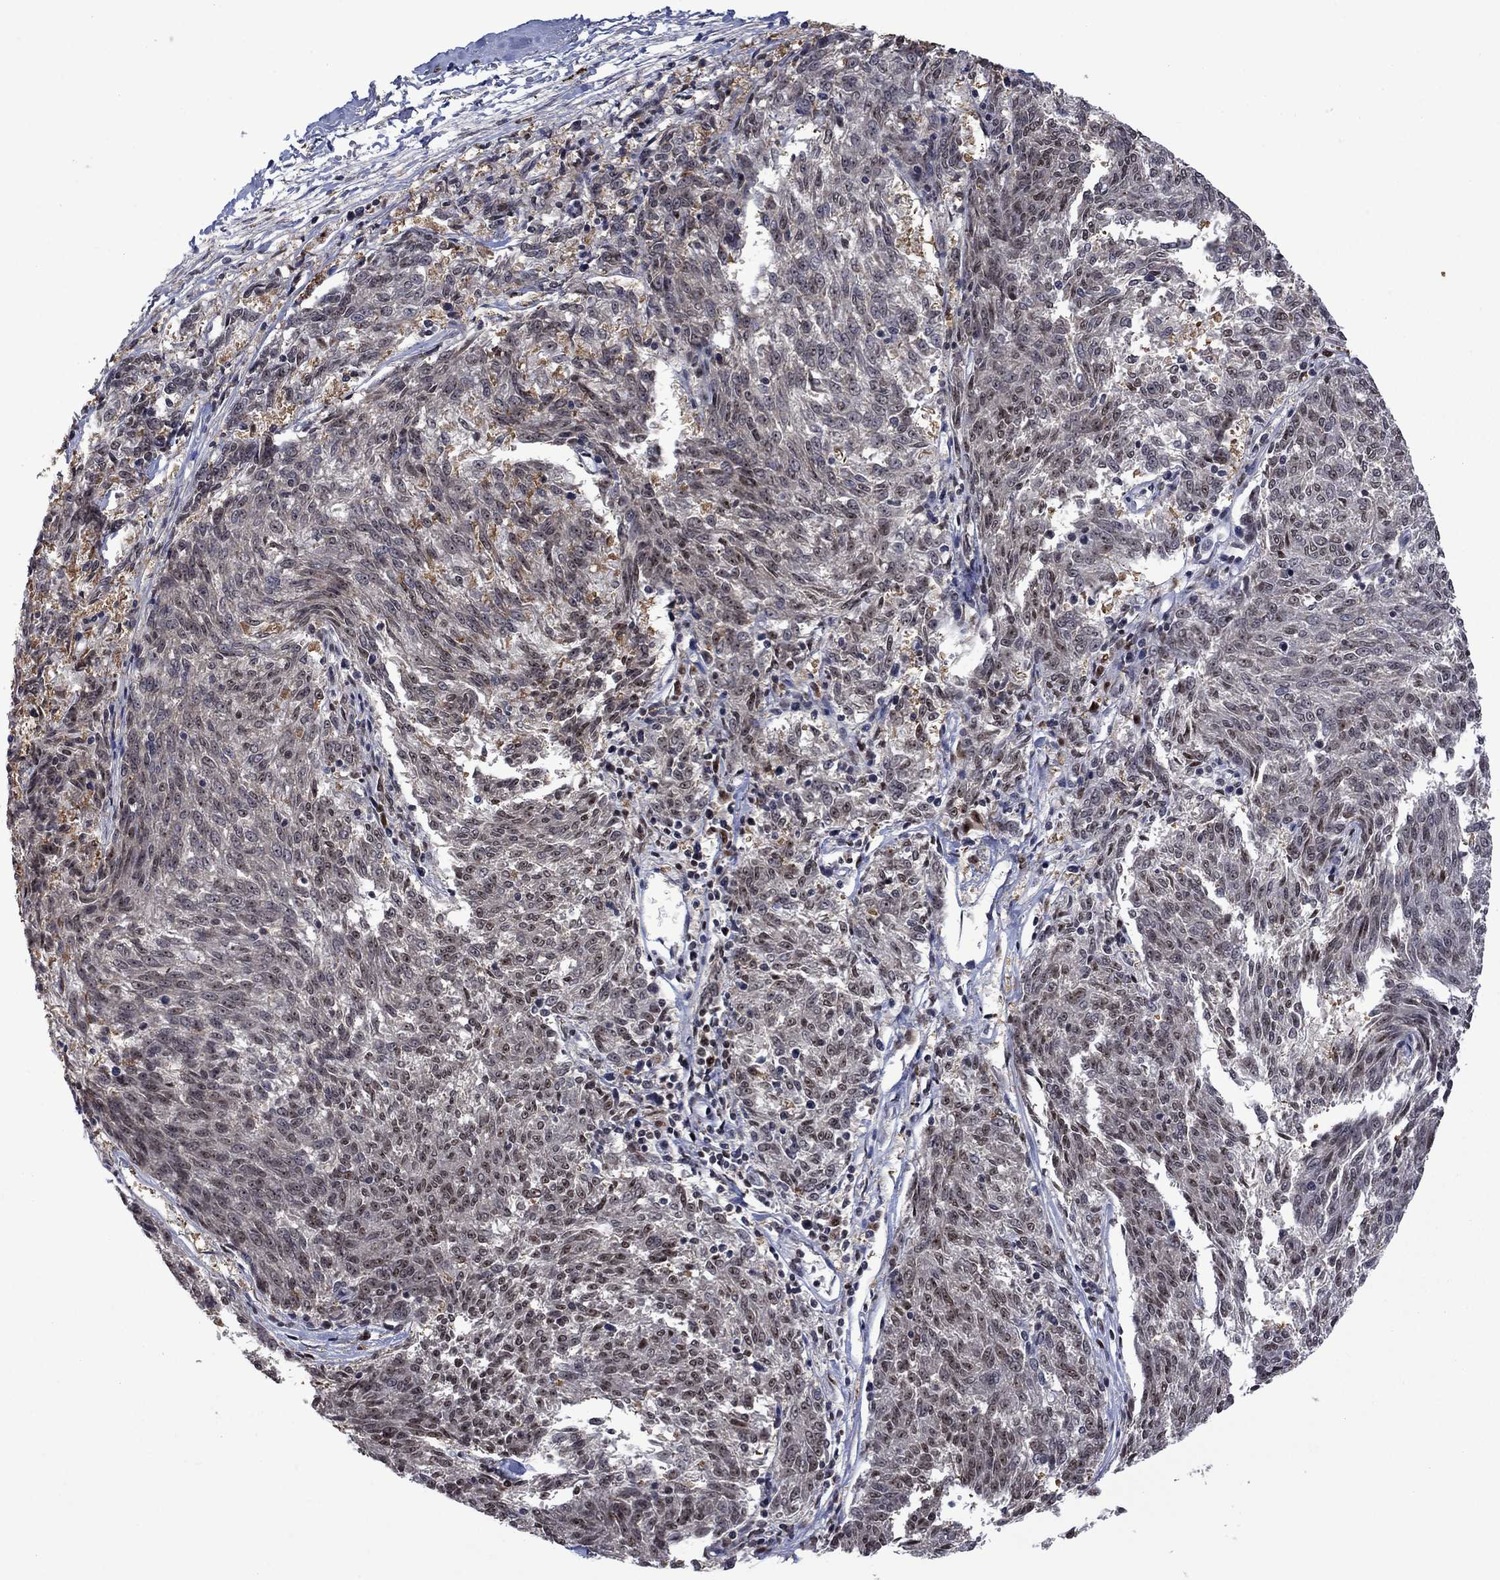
{"staining": {"intensity": "negative", "quantity": "none", "location": "none"}, "tissue": "melanoma", "cell_type": "Tumor cells", "image_type": "cancer", "snomed": [{"axis": "morphology", "description": "Malignant melanoma, NOS"}, {"axis": "topography", "description": "Skin"}], "caption": "Tumor cells show no significant protein positivity in melanoma. The staining is performed using DAB (3,3'-diaminobenzidine) brown chromogen with nuclei counter-stained in using hematoxylin.", "gene": "FBL", "patient": {"sex": "female", "age": 72}}